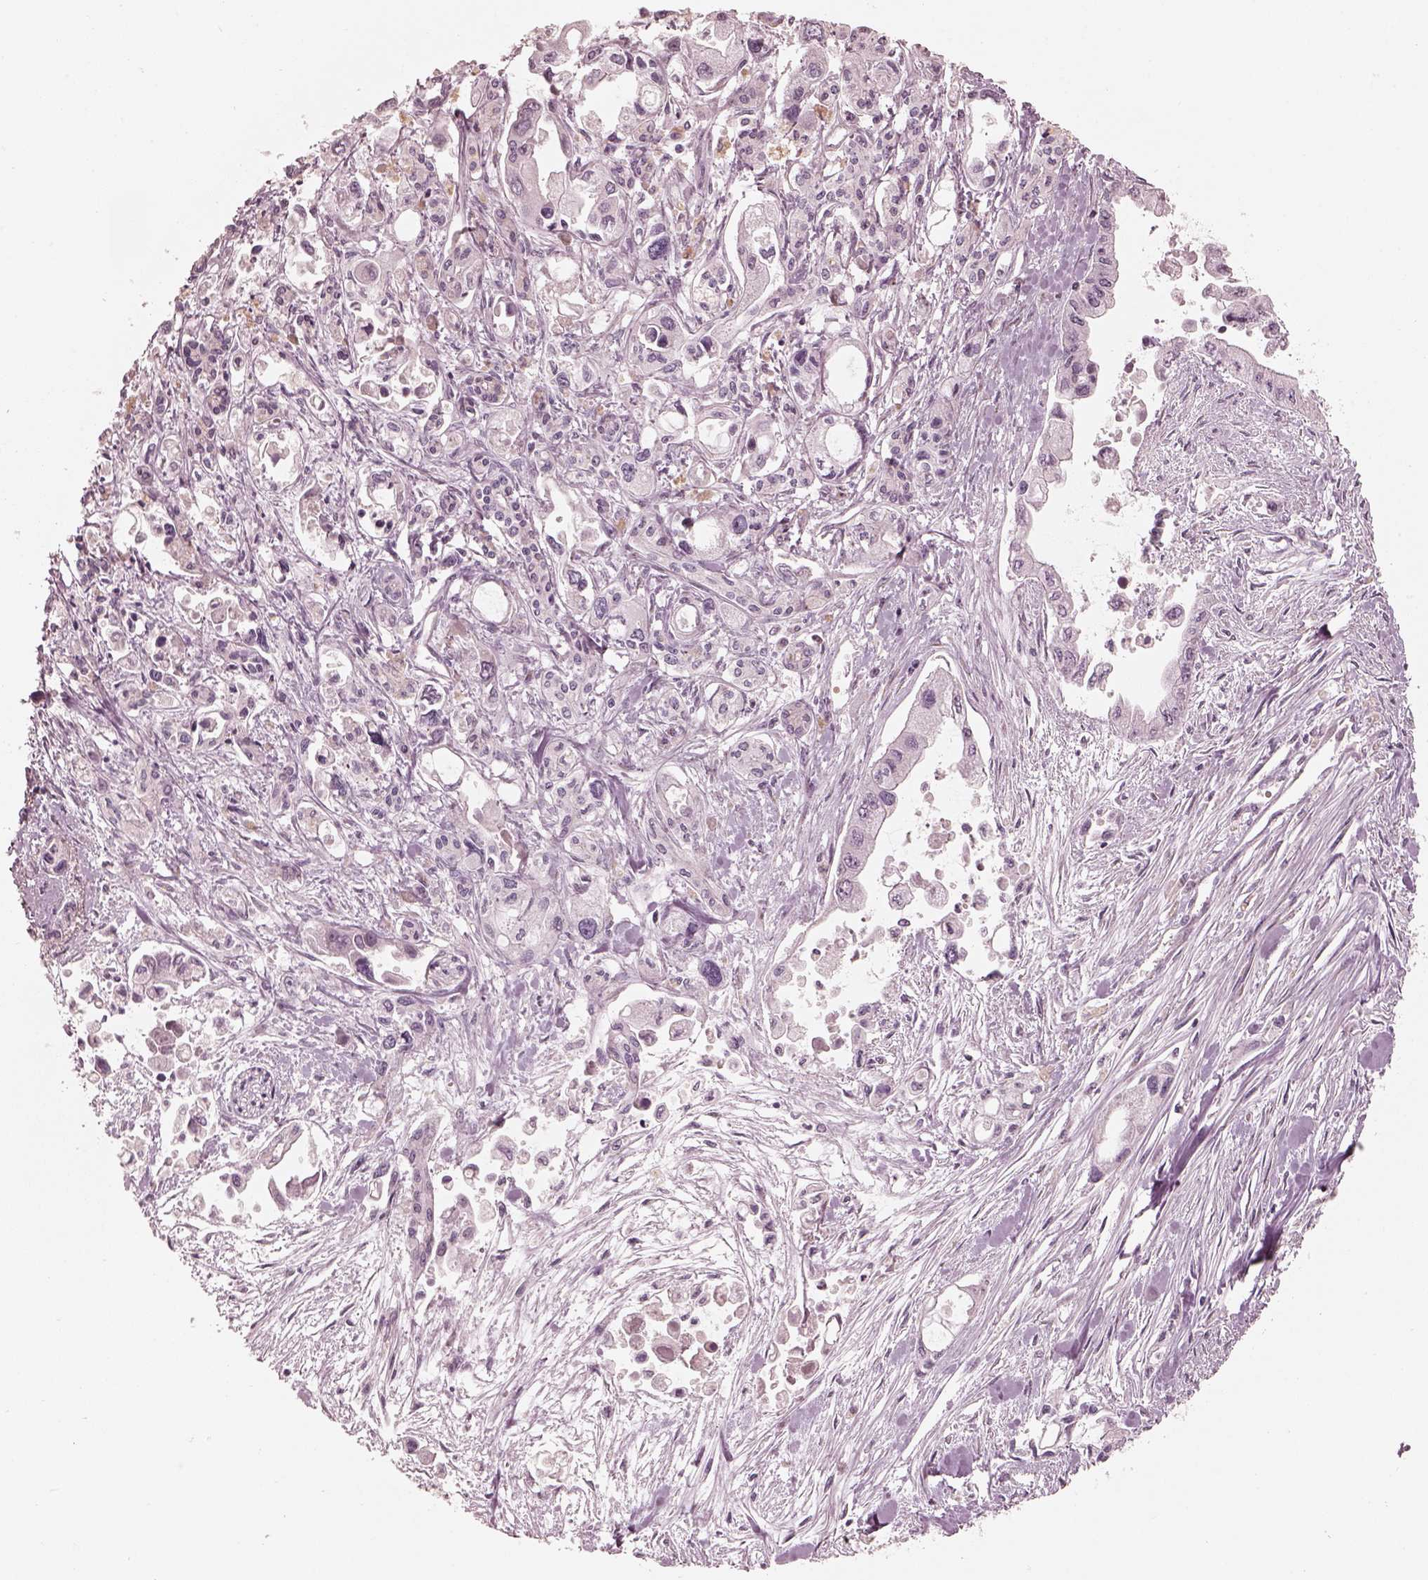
{"staining": {"intensity": "negative", "quantity": "none", "location": "none"}, "tissue": "pancreatic cancer", "cell_type": "Tumor cells", "image_type": "cancer", "snomed": [{"axis": "morphology", "description": "Adenocarcinoma, NOS"}, {"axis": "topography", "description": "Pancreas"}], "caption": "This is an immunohistochemistry (IHC) micrograph of human pancreatic adenocarcinoma. There is no positivity in tumor cells.", "gene": "ANKLE1", "patient": {"sex": "female", "age": 61}}